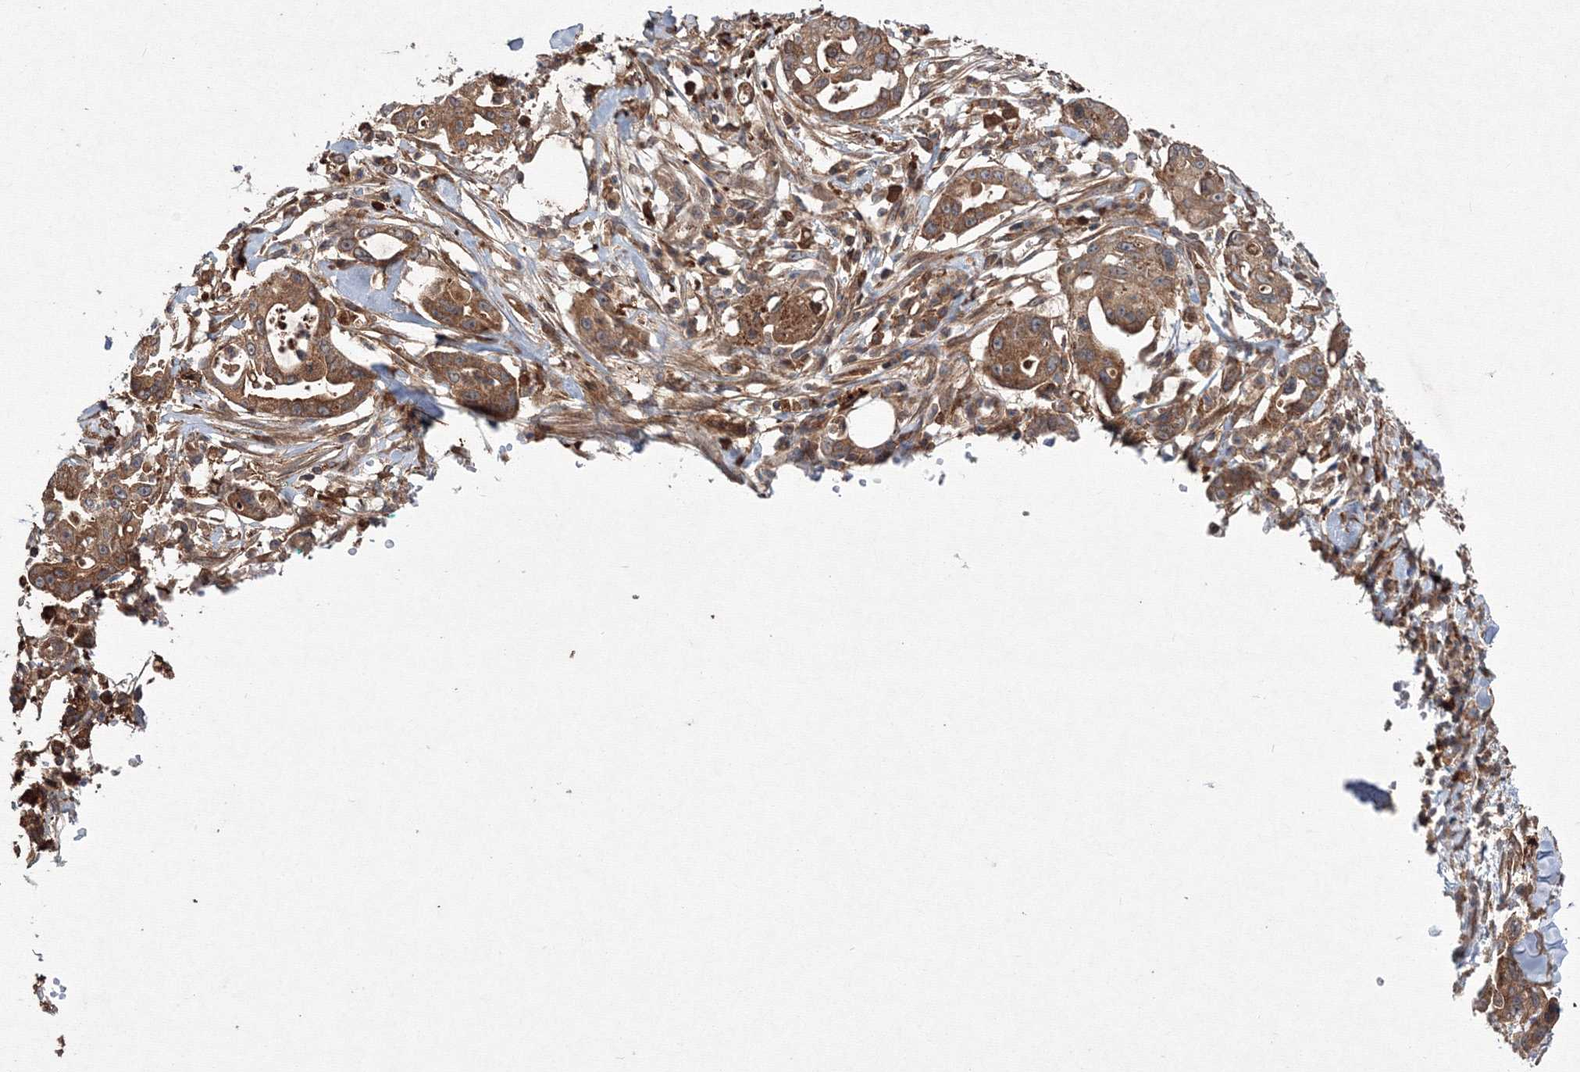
{"staining": {"intensity": "moderate", "quantity": ">75%", "location": "cytoplasmic/membranous"}, "tissue": "pancreatic cancer", "cell_type": "Tumor cells", "image_type": "cancer", "snomed": [{"axis": "morphology", "description": "Adenocarcinoma, NOS"}, {"axis": "topography", "description": "Pancreas"}], "caption": "Immunohistochemistry image of neoplastic tissue: human adenocarcinoma (pancreatic) stained using IHC displays medium levels of moderate protein expression localized specifically in the cytoplasmic/membranous of tumor cells, appearing as a cytoplasmic/membranous brown color.", "gene": "RANBP3L", "patient": {"sex": "male", "age": 68}}